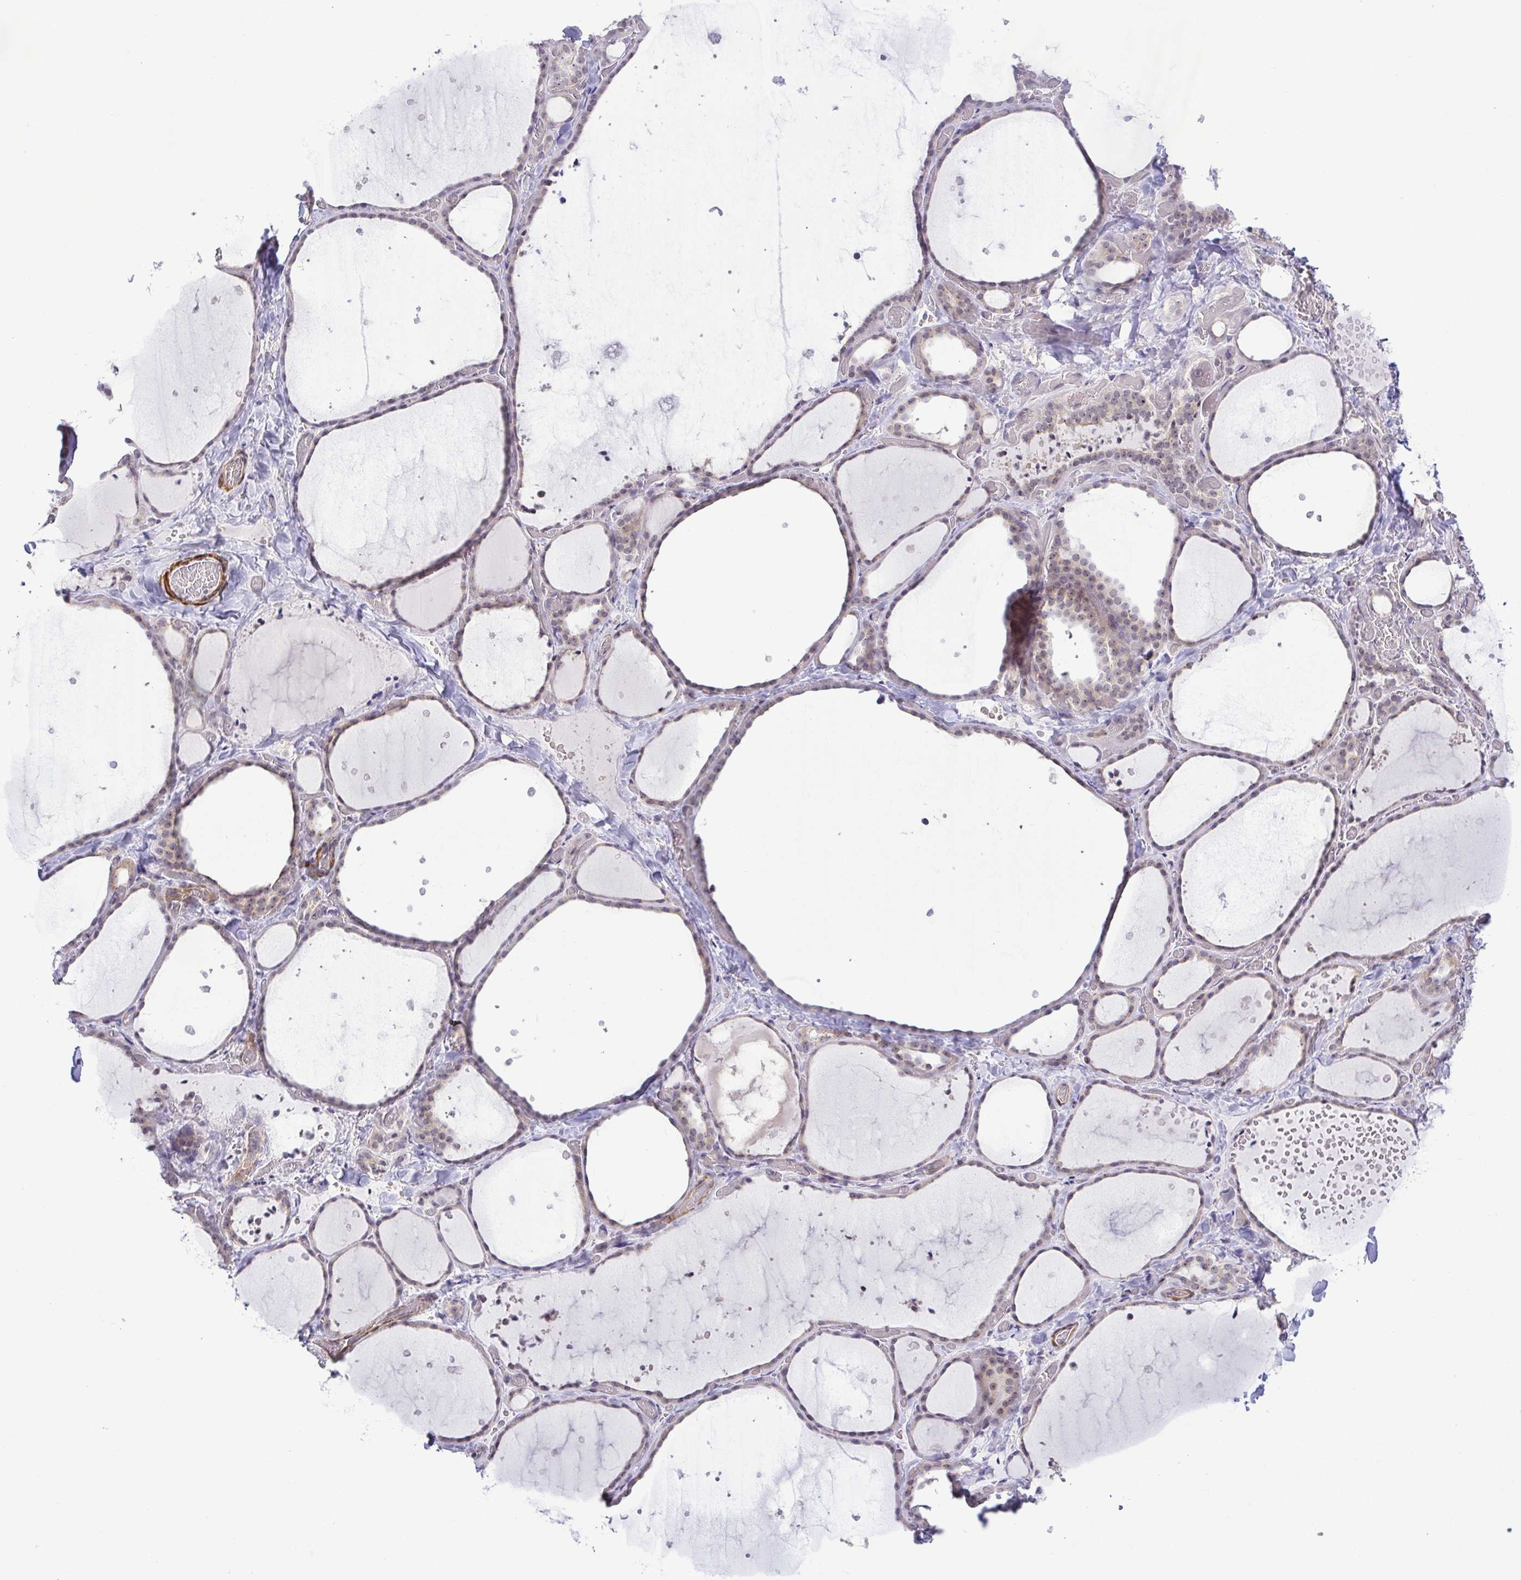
{"staining": {"intensity": "weak", "quantity": "<25%", "location": "nuclear"}, "tissue": "thyroid gland", "cell_type": "Glandular cells", "image_type": "normal", "snomed": [{"axis": "morphology", "description": "Normal tissue, NOS"}, {"axis": "topography", "description": "Thyroid gland"}], "caption": "IHC photomicrograph of benign thyroid gland: thyroid gland stained with DAB (3,3'-diaminobenzidine) exhibits no significant protein staining in glandular cells. (DAB IHC with hematoxylin counter stain).", "gene": "RSL24D1", "patient": {"sex": "female", "age": 36}}